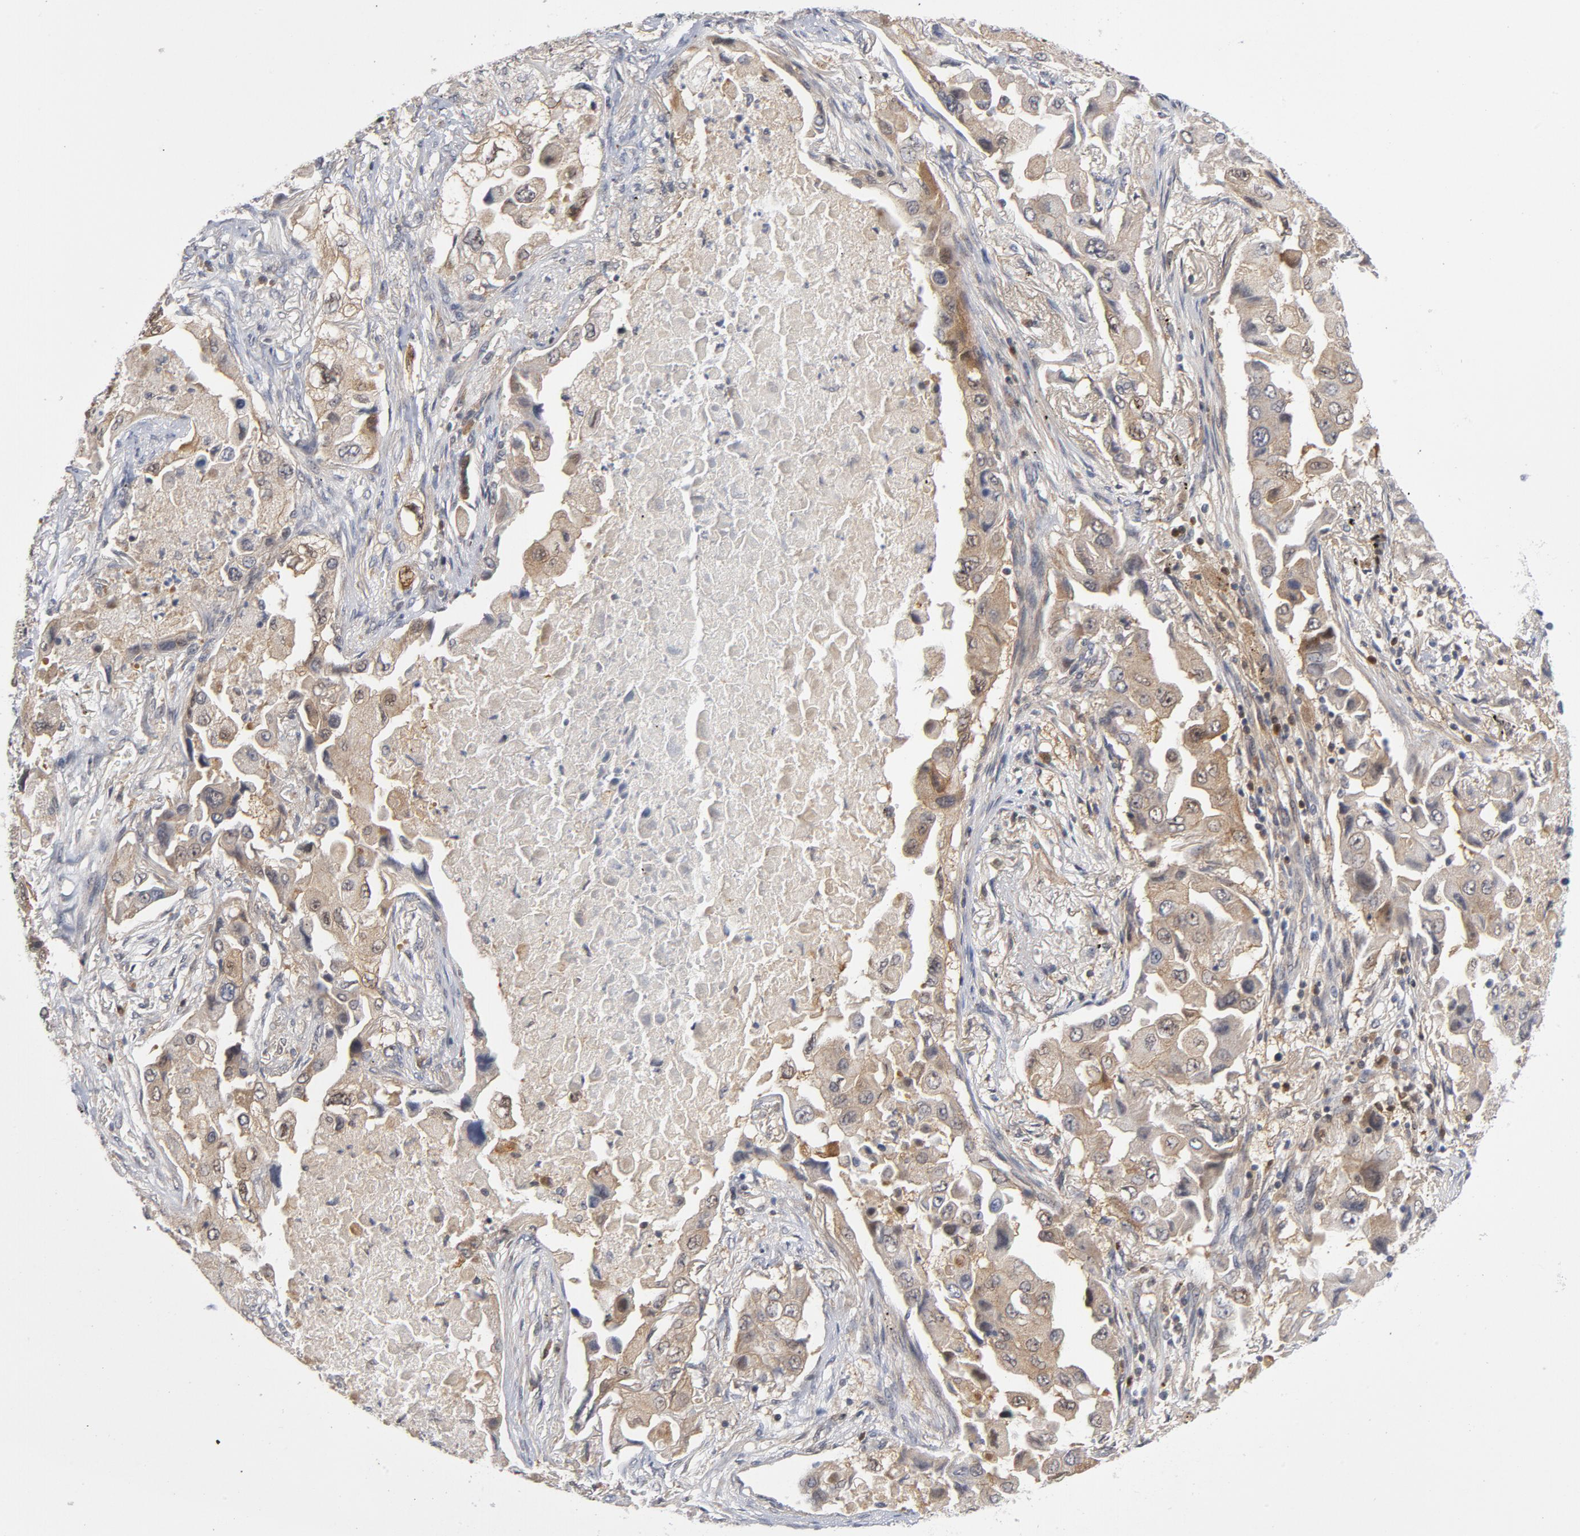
{"staining": {"intensity": "weak", "quantity": ">75%", "location": "cytoplasmic/membranous"}, "tissue": "lung cancer", "cell_type": "Tumor cells", "image_type": "cancer", "snomed": [{"axis": "morphology", "description": "Adenocarcinoma, NOS"}, {"axis": "topography", "description": "Lung"}], "caption": "A brown stain shows weak cytoplasmic/membranous expression of a protein in human lung cancer (adenocarcinoma) tumor cells. The staining is performed using DAB (3,3'-diaminobenzidine) brown chromogen to label protein expression. The nuclei are counter-stained blue using hematoxylin.", "gene": "TRADD", "patient": {"sex": "female", "age": 65}}